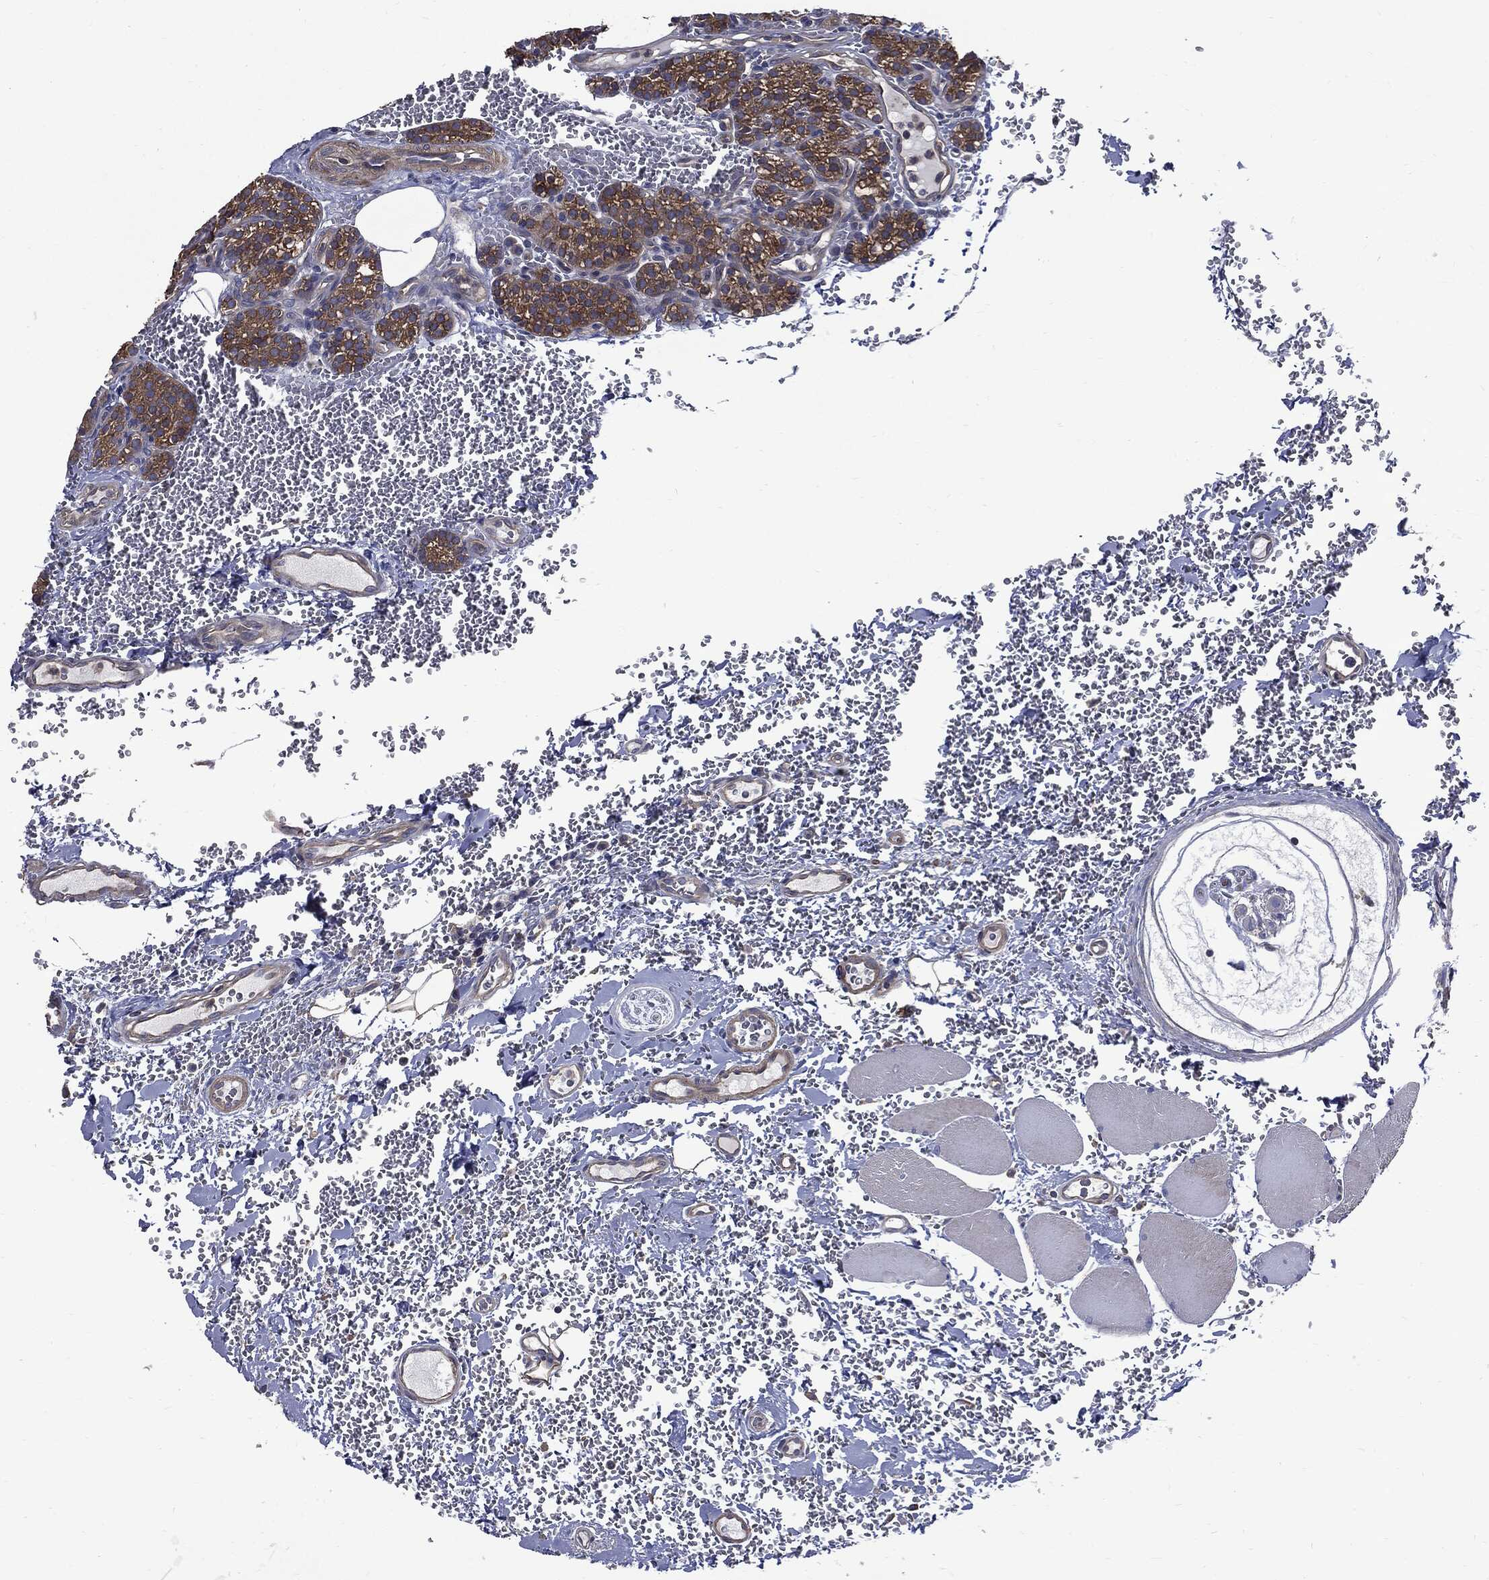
{"staining": {"intensity": "moderate", "quantity": ">75%", "location": "cytoplasmic/membranous"}, "tissue": "parathyroid gland", "cell_type": "Glandular cells", "image_type": "normal", "snomed": [{"axis": "morphology", "description": "Normal tissue, NOS"}, {"axis": "topography", "description": "Parathyroid gland"}], "caption": "Approximately >75% of glandular cells in unremarkable parathyroid gland demonstrate moderate cytoplasmic/membranous protein staining as visualized by brown immunohistochemical staining.", "gene": "PDCD6IP", "patient": {"sex": "female", "age": 67}}